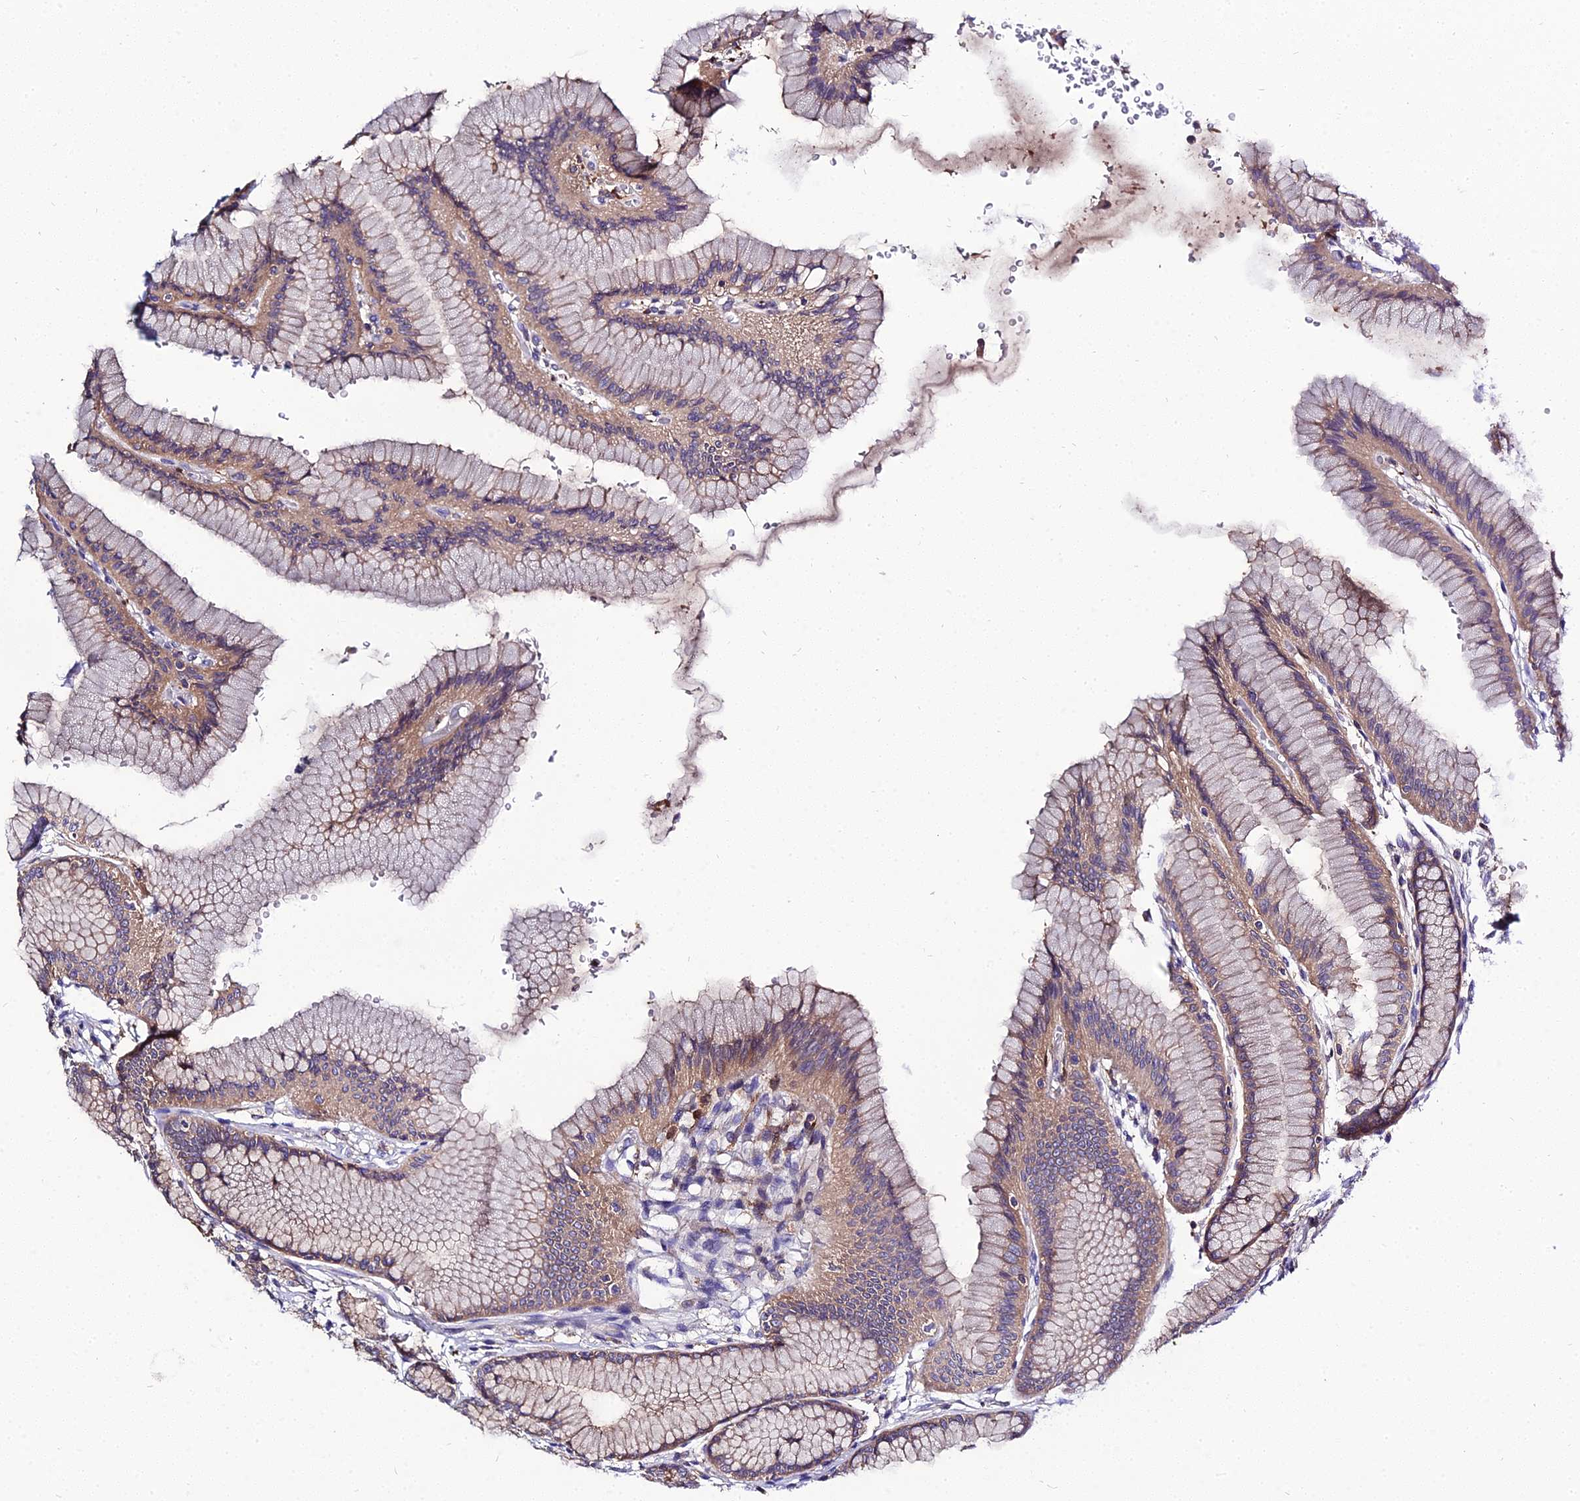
{"staining": {"intensity": "strong", "quantity": "<25%", "location": "cytoplasmic/membranous"}, "tissue": "stomach", "cell_type": "Glandular cells", "image_type": "normal", "snomed": [{"axis": "morphology", "description": "Normal tissue, NOS"}, {"axis": "morphology", "description": "Adenocarcinoma, NOS"}, {"axis": "morphology", "description": "Adenocarcinoma, High grade"}, {"axis": "topography", "description": "Stomach, upper"}, {"axis": "topography", "description": "Stomach"}], "caption": "An IHC histopathology image of benign tissue is shown. Protein staining in brown labels strong cytoplasmic/membranous positivity in stomach within glandular cells.", "gene": "C2orf69", "patient": {"sex": "female", "age": 65}}